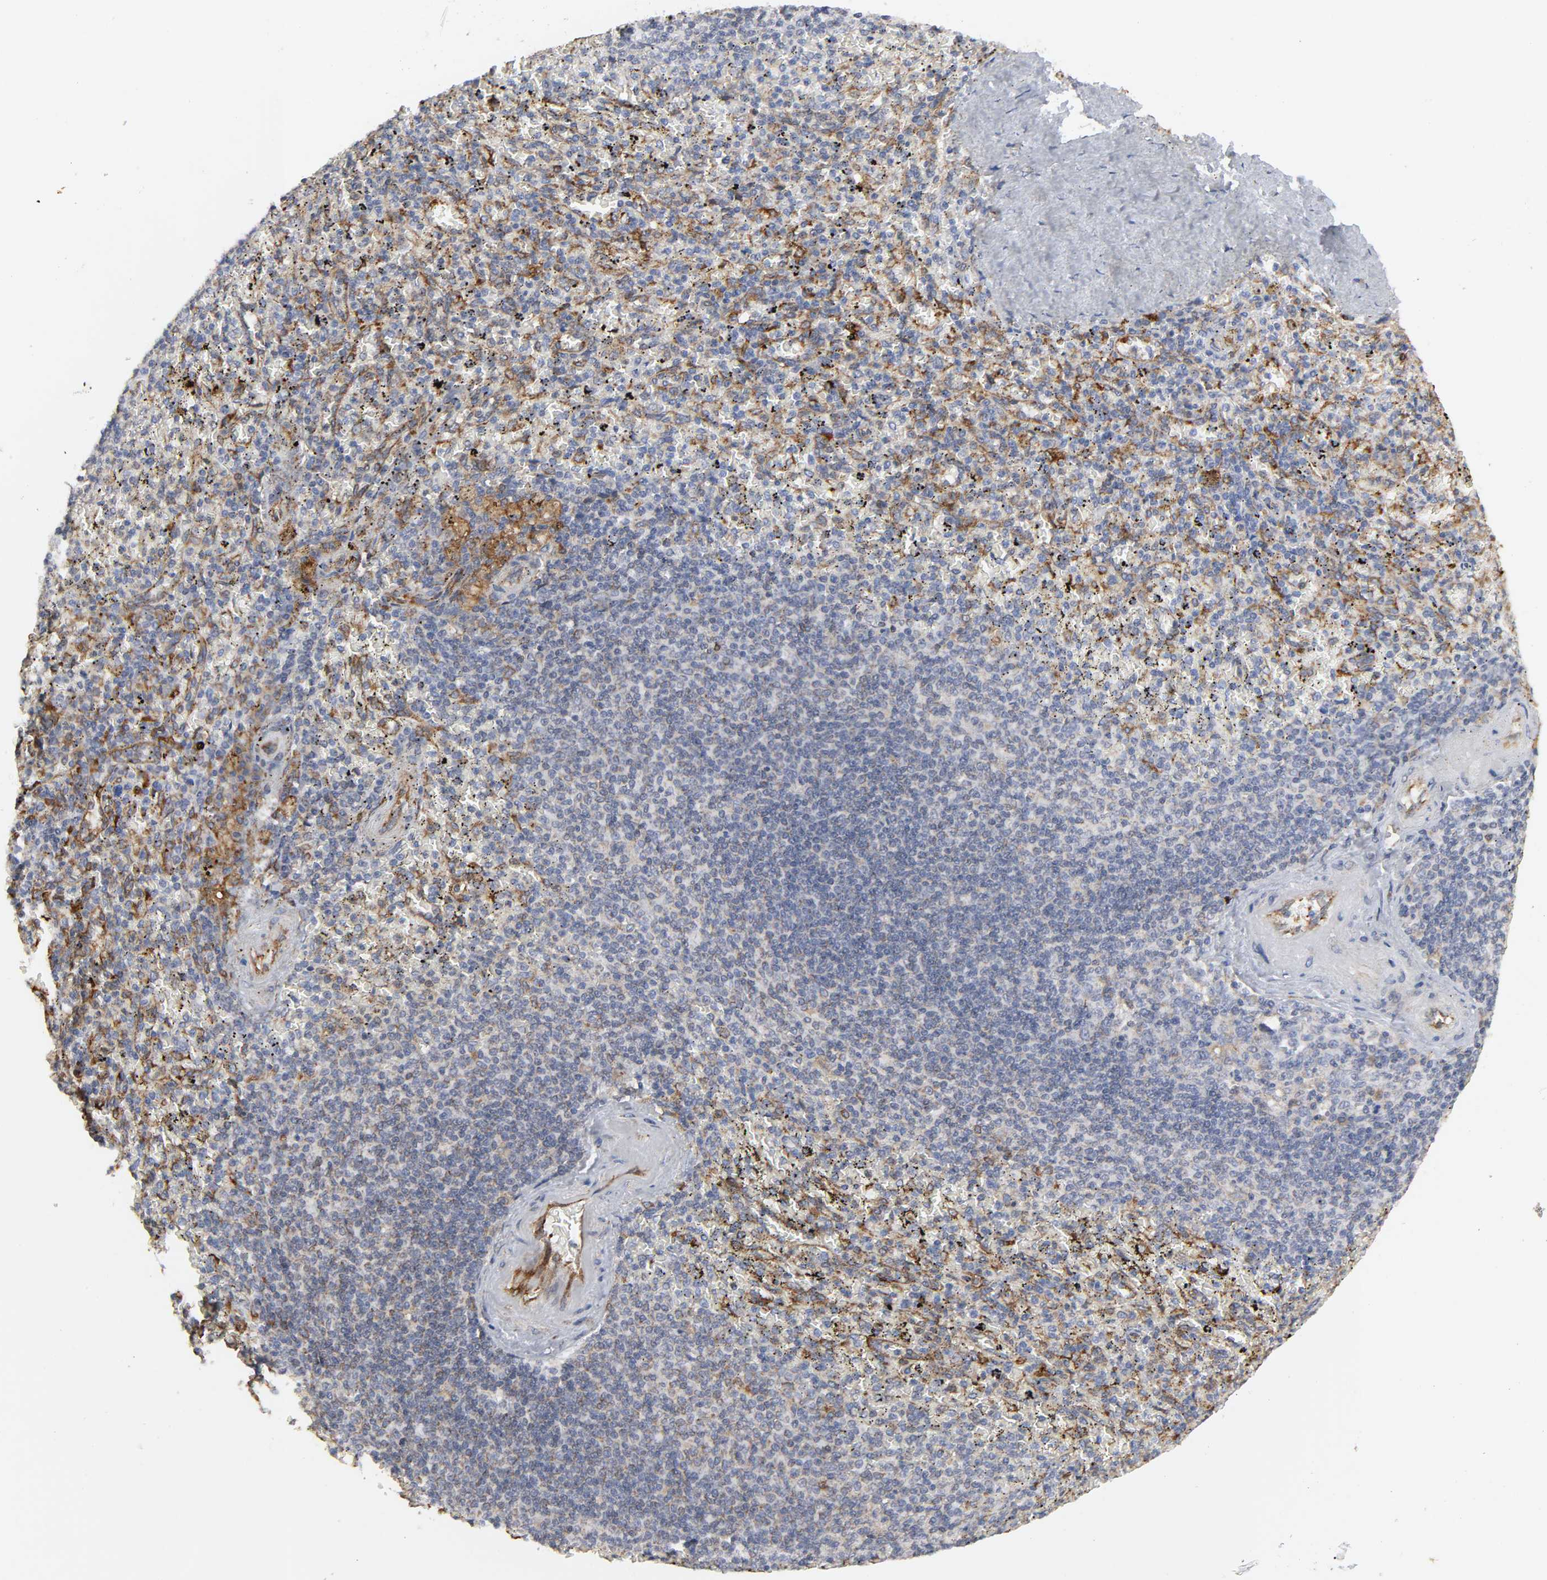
{"staining": {"intensity": "moderate", "quantity": "25%-75%", "location": "cytoplasmic/membranous"}, "tissue": "spleen", "cell_type": "Cells in red pulp", "image_type": "normal", "snomed": [{"axis": "morphology", "description": "Normal tissue, NOS"}, {"axis": "topography", "description": "Spleen"}], "caption": "Unremarkable spleen exhibits moderate cytoplasmic/membranous expression in about 25%-75% of cells in red pulp.", "gene": "POR", "patient": {"sex": "female", "age": 43}}